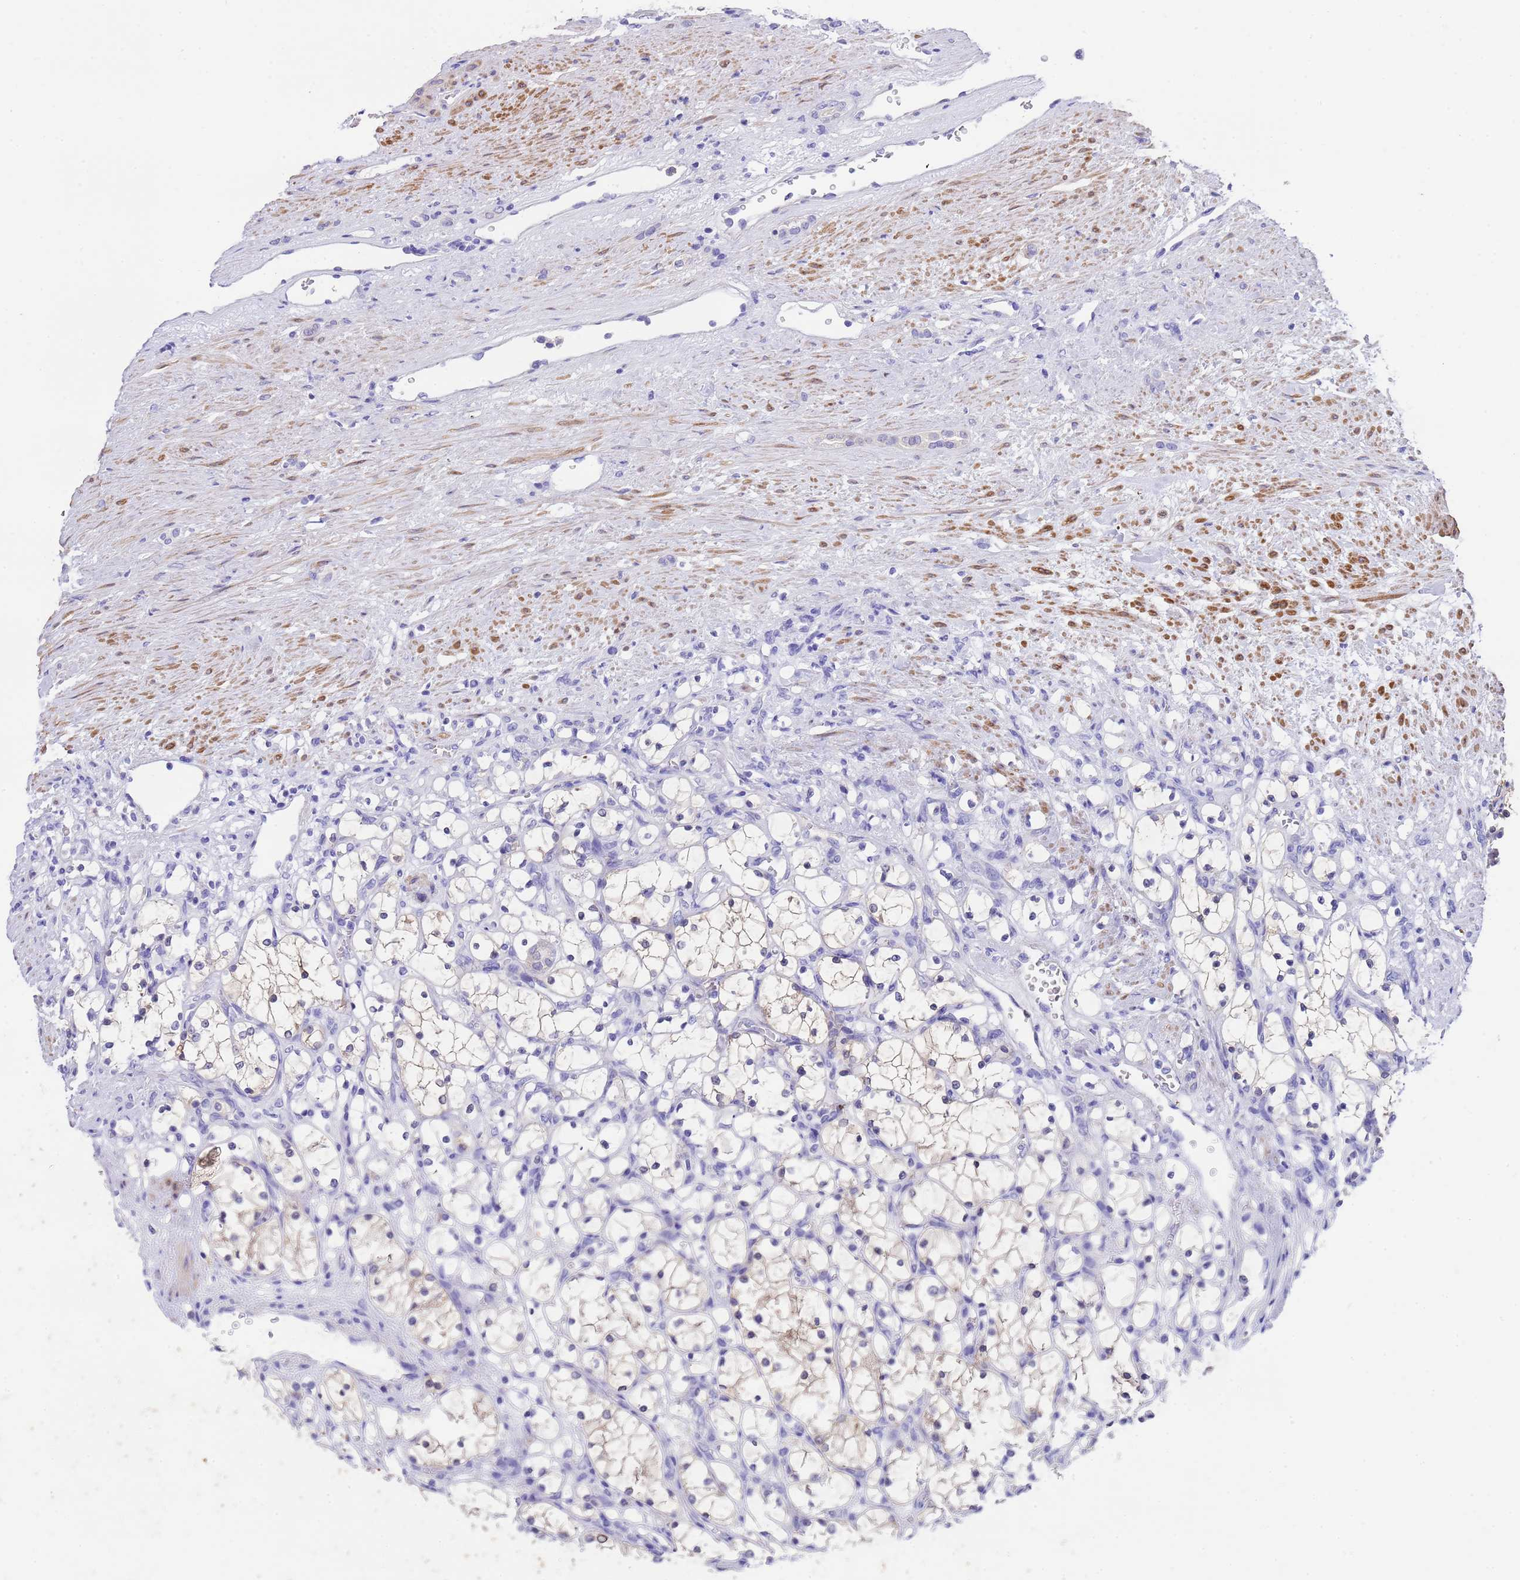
{"staining": {"intensity": "weak", "quantity": "<25%", "location": "cytoplasmic/membranous"}, "tissue": "renal cancer", "cell_type": "Tumor cells", "image_type": "cancer", "snomed": [{"axis": "morphology", "description": "Adenocarcinoma, NOS"}, {"axis": "topography", "description": "Kidney"}], "caption": "A high-resolution histopathology image shows immunohistochemistry (IHC) staining of renal cancer, which reveals no significant positivity in tumor cells.", "gene": "USP38", "patient": {"sex": "female", "age": 69}}